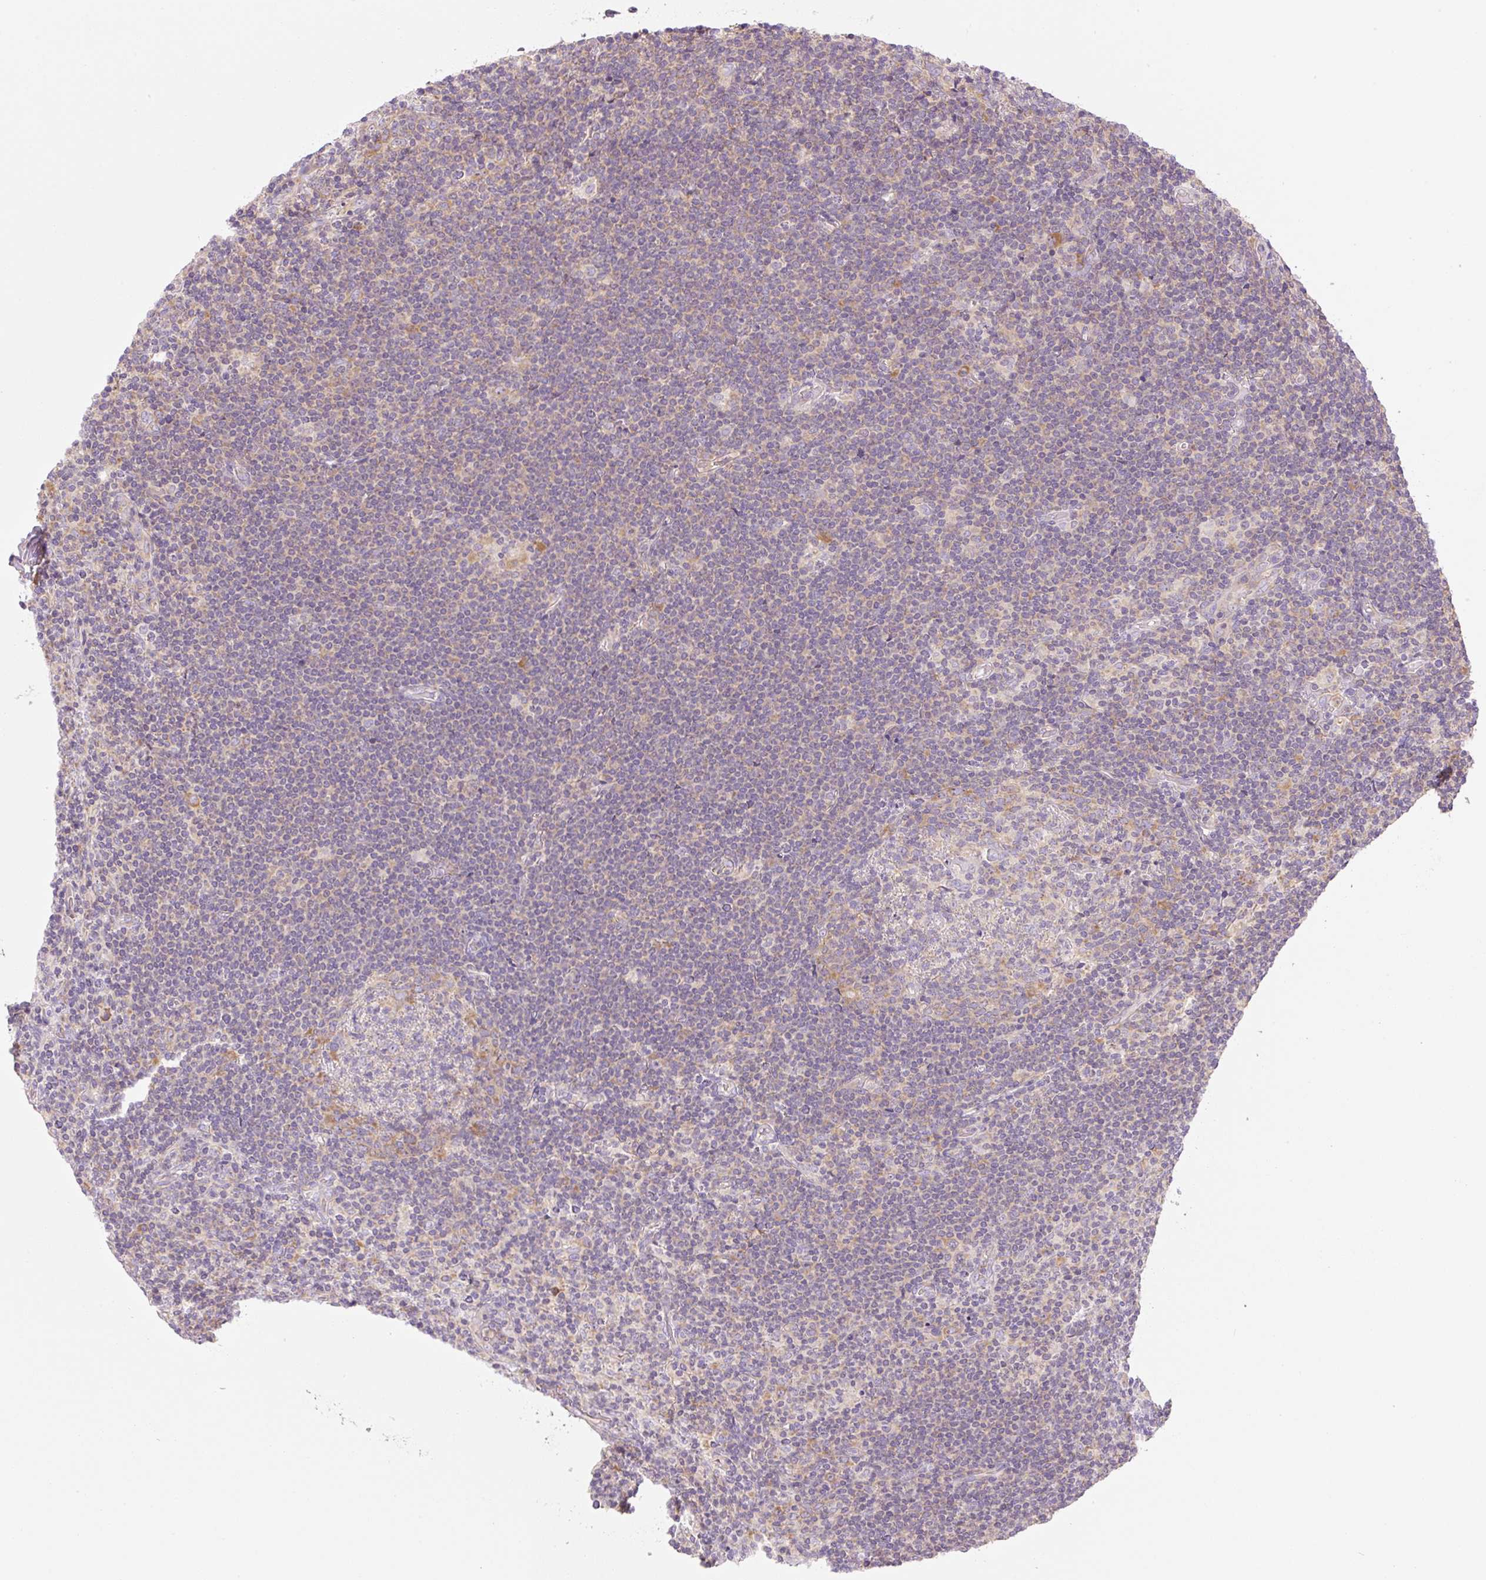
{"staining": {"intensity": "weak", "quantity": "<25%", "location": "cytoplasmic/membranous"}, "tissue": "lymphoma", "cell_type": "Tumor cells", "image_type": "cancer", "snomed": [{"axis": "morphology", "description": "Hodgkin's disease, NOS"}, {"axis": "topography", "description": "Lymph node"}], "caption": "This is an IHC micrograph of lymphoma. There is no staining in tumor cells.", "gene": "RPL18A", "patient": {"sex": "female", "age": 57}}